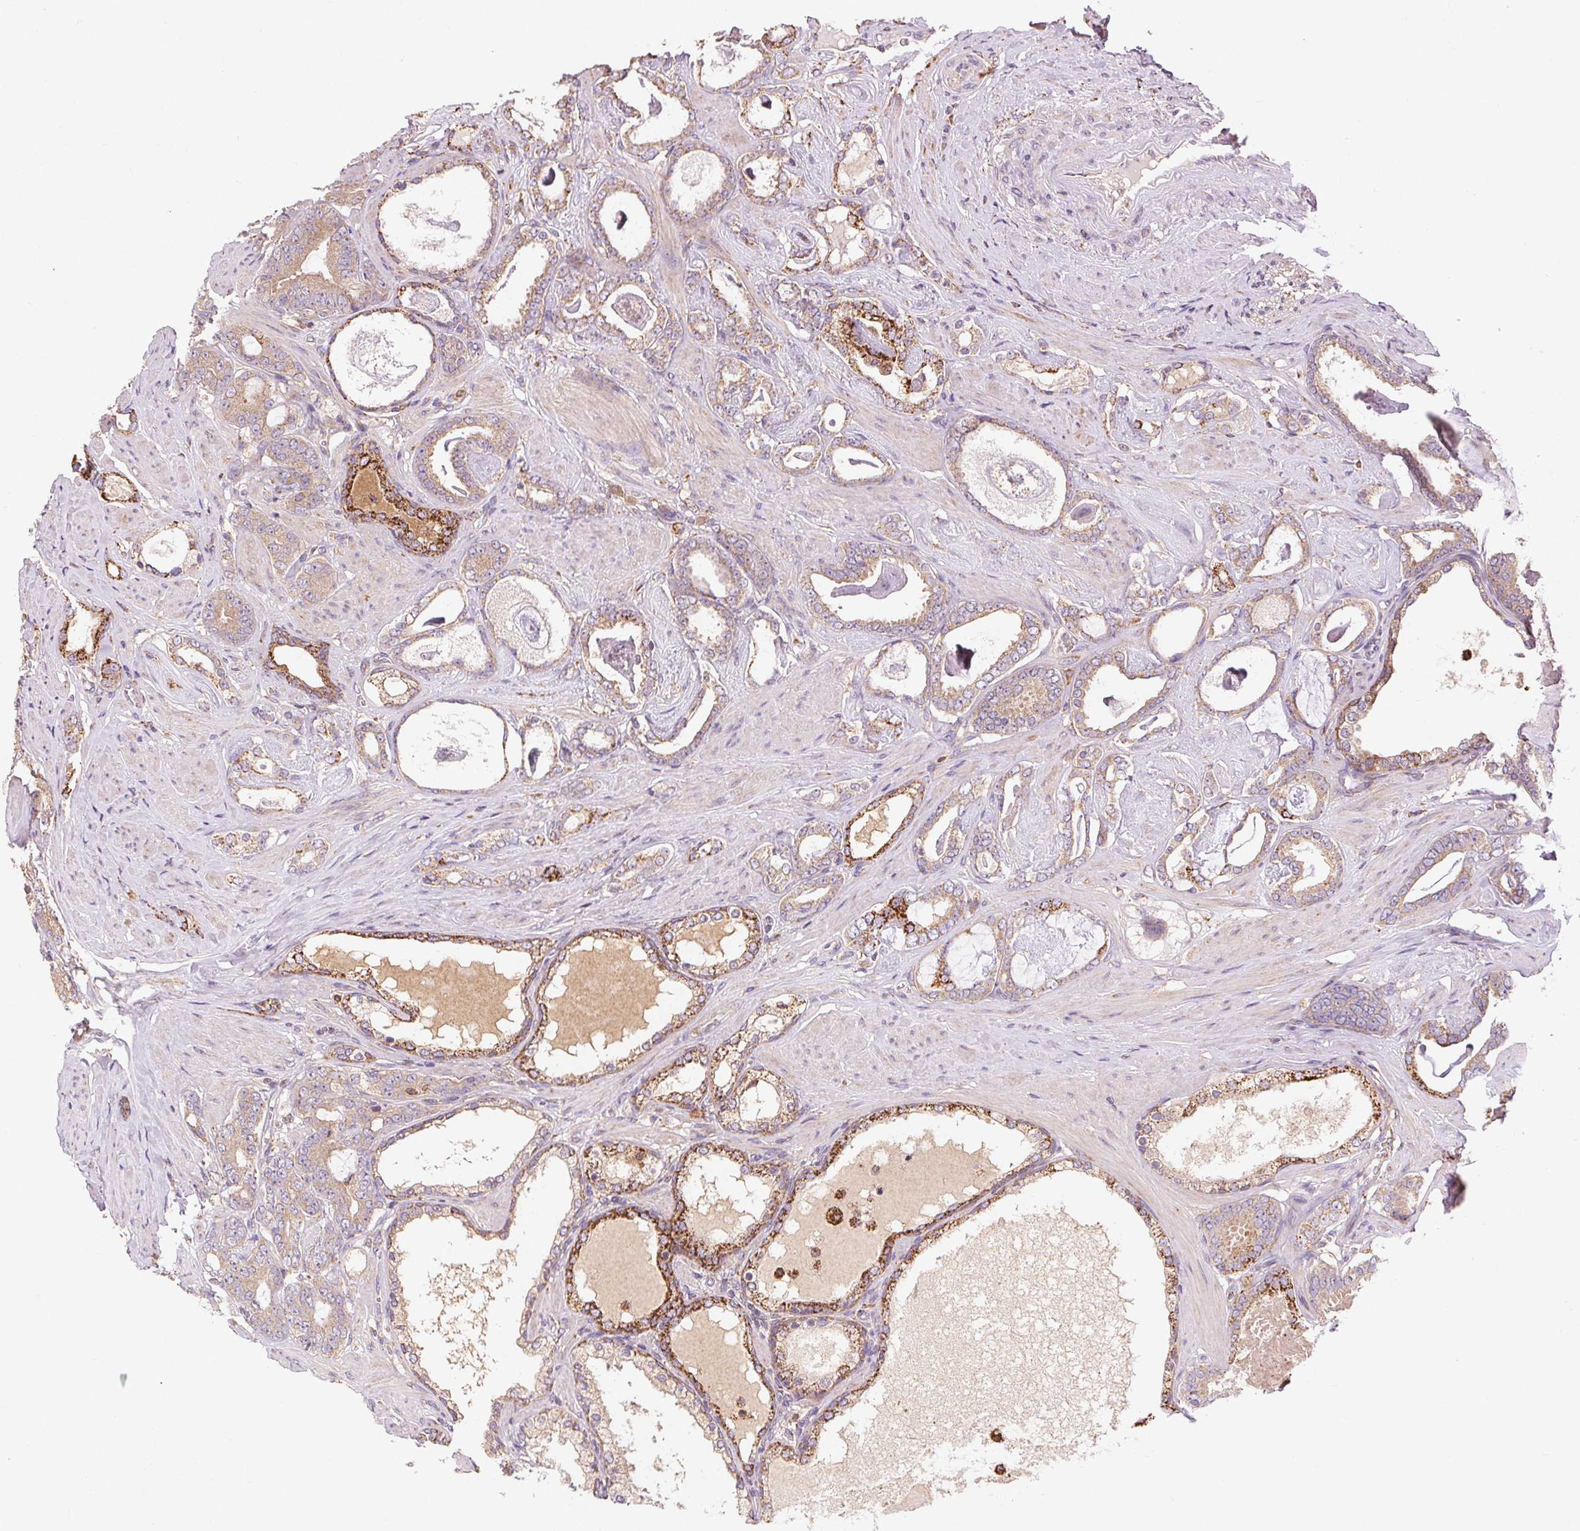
{"staining": {"intensity": "strong", "quantity": "<25%", "location": "cytoplasmic/membranous"}, "tissue": "prostate cancer", "cell_type": "Tumor cells", "image_type": "cancer", "snomed": [{"axis": "morphology", "description": "Adenocarcinoma, High grade"}, {"axis": "topography", "description": "Prostate"}], "caption": "Human prostate cancer (high-grade adenocarcinoma) stained with a protein marker reveals strong staining in tumor cells.", "gene": "FNBP1L", "patient": {"sex": "male", "age": 63}}